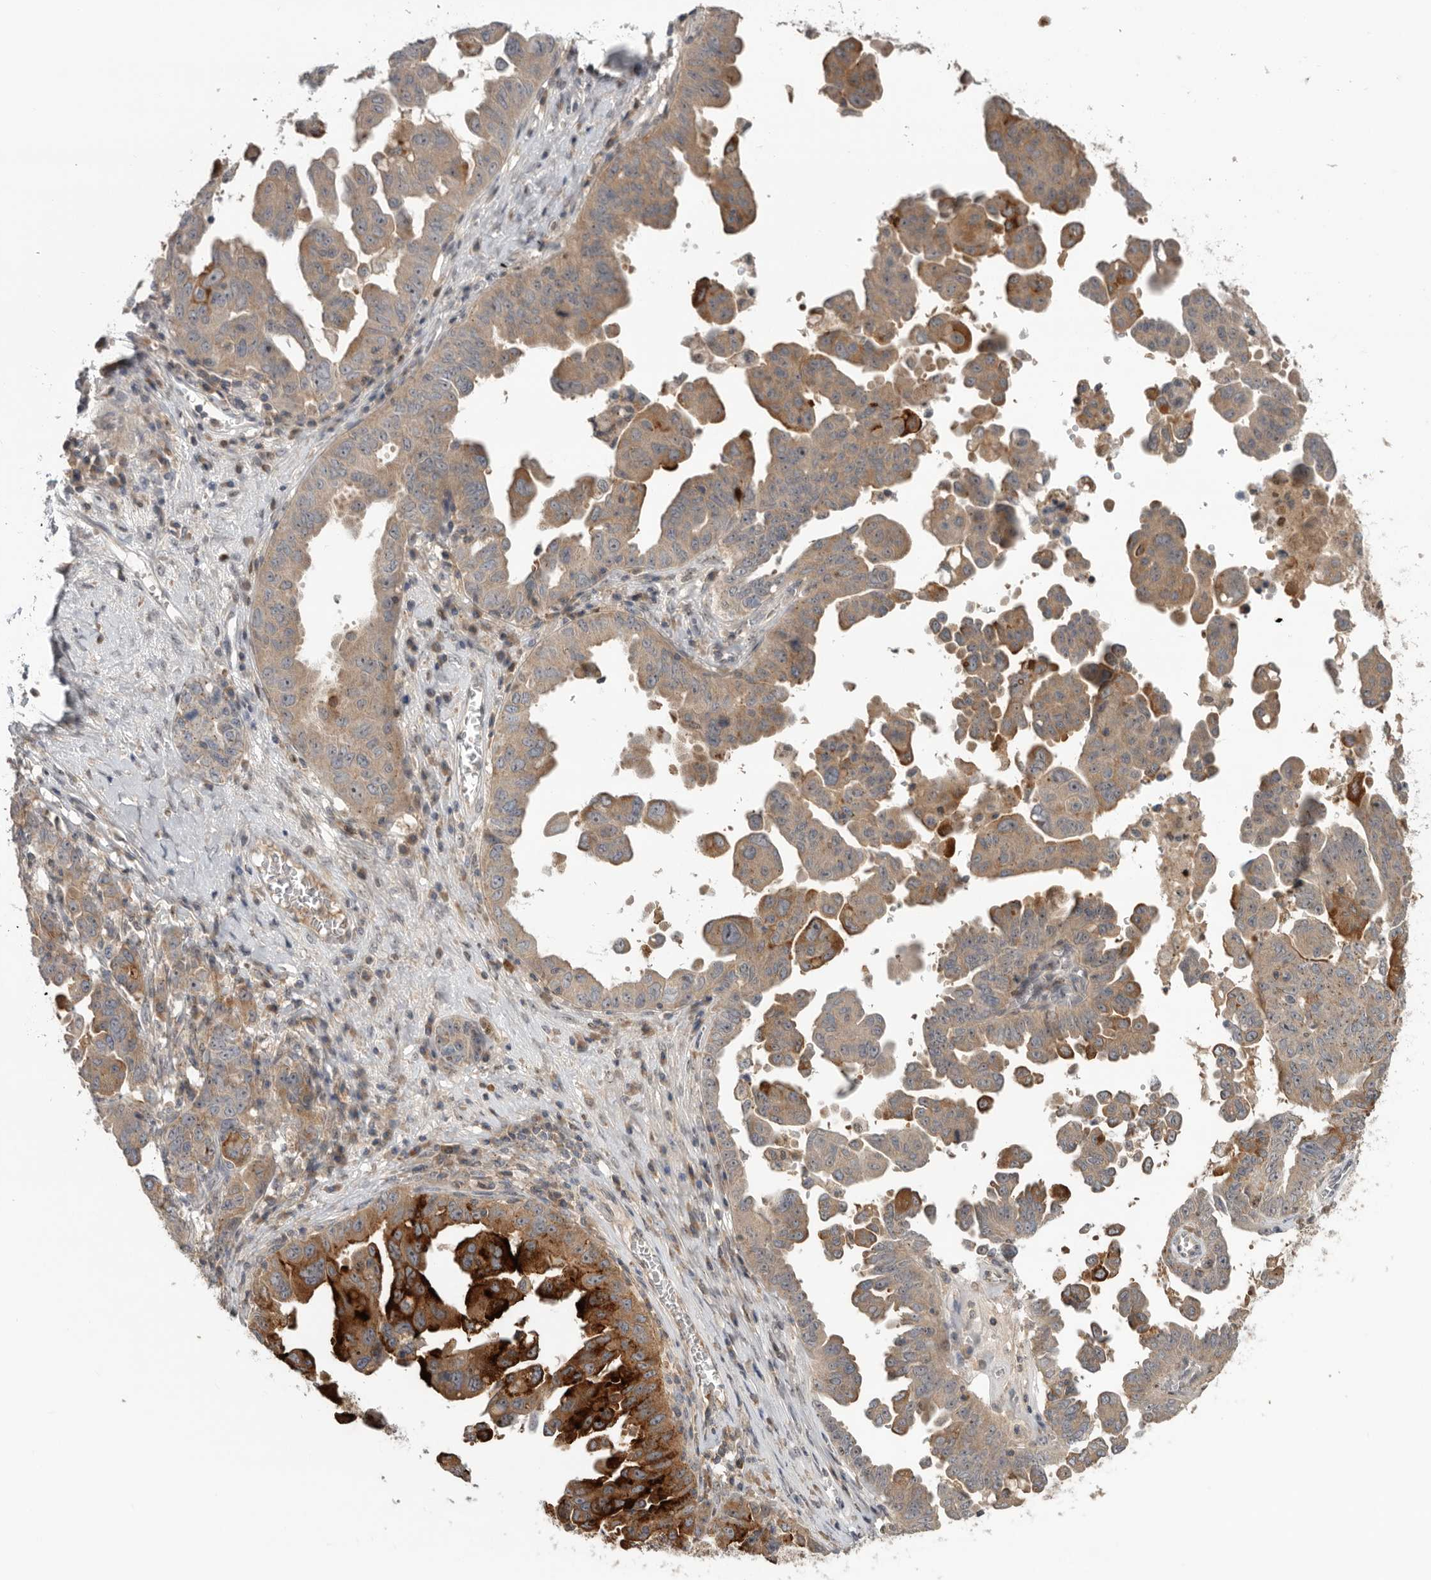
{"staining": {"intensity": "strong", "quantity": "<25%", "location": "cytoplasmic/membranous"}, "tissue": "ovarian cancer", "cell_type": "Tumor cells", "image_type": "cancer", "snomed": [{"axis": "morphology", "description": "Carcinoma, endometroid"}, {"axis": "topography", "description": "Ovary"}], "caption": "Protein expression analysis of ovarian cancer displays strong cytoplasmic/membranous positivity in approximately <25% of tumor cells.", "gene": "KLK5", "patient": {"sex": "female", "age": 62}}